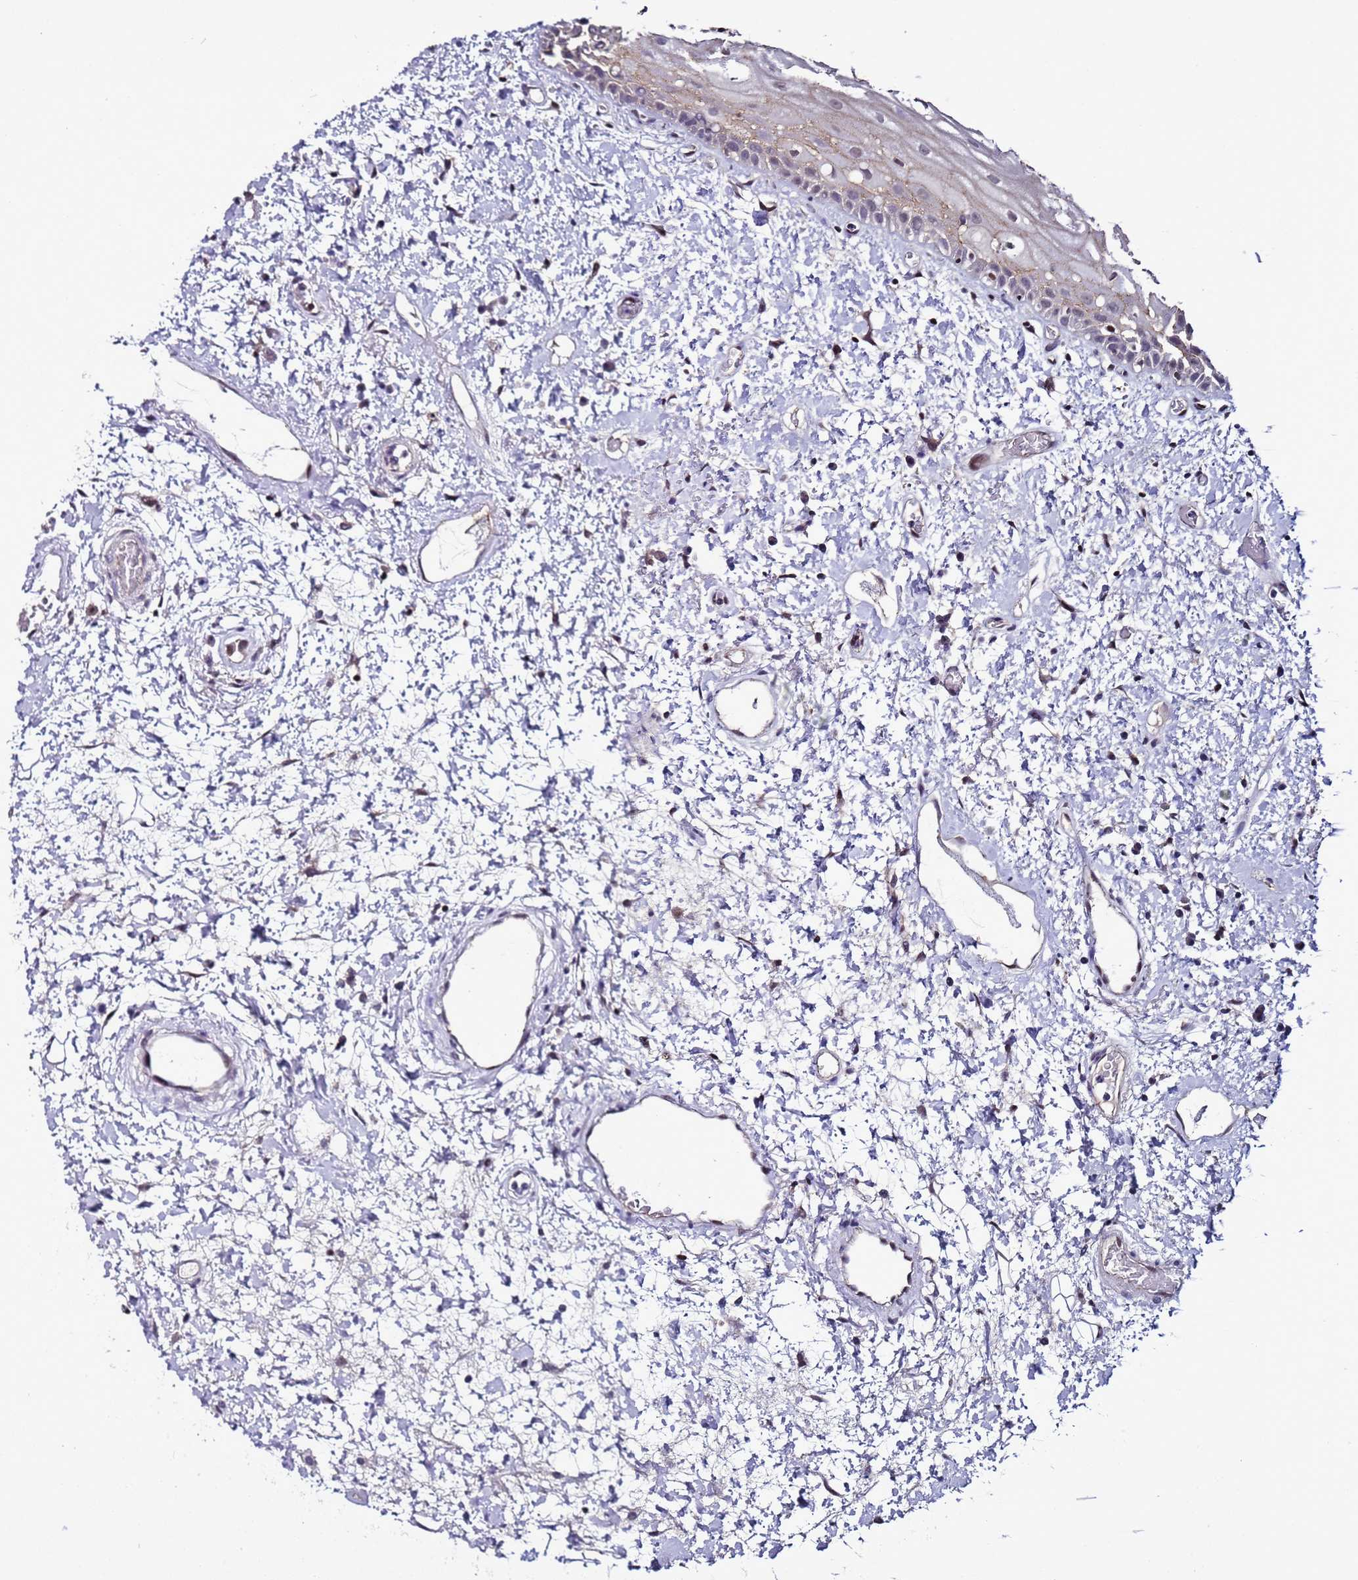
{"staining": {"intensity": "weak", "quantity": "25%-75%", "location": "cytoplasmic/membranous,nuclear"}, "tissue": "oral mucosa", "cell_type": "Squamous epithelial cells", "image_type": "normal", "snomed": [{"axis": "morphology", "description": "Normal tissue, NOS"}, {"axis": "topography", "description": "Oral tissue"}], "caption": "Oral mucosa stained with a brown dye reveals weak cytoplasmic/membranous,nuclear positive staining in approximately 25%-75% of squamous epithelial cells.", "gene": "TENM3", "patient": {"sex": "female", "age": 76}}